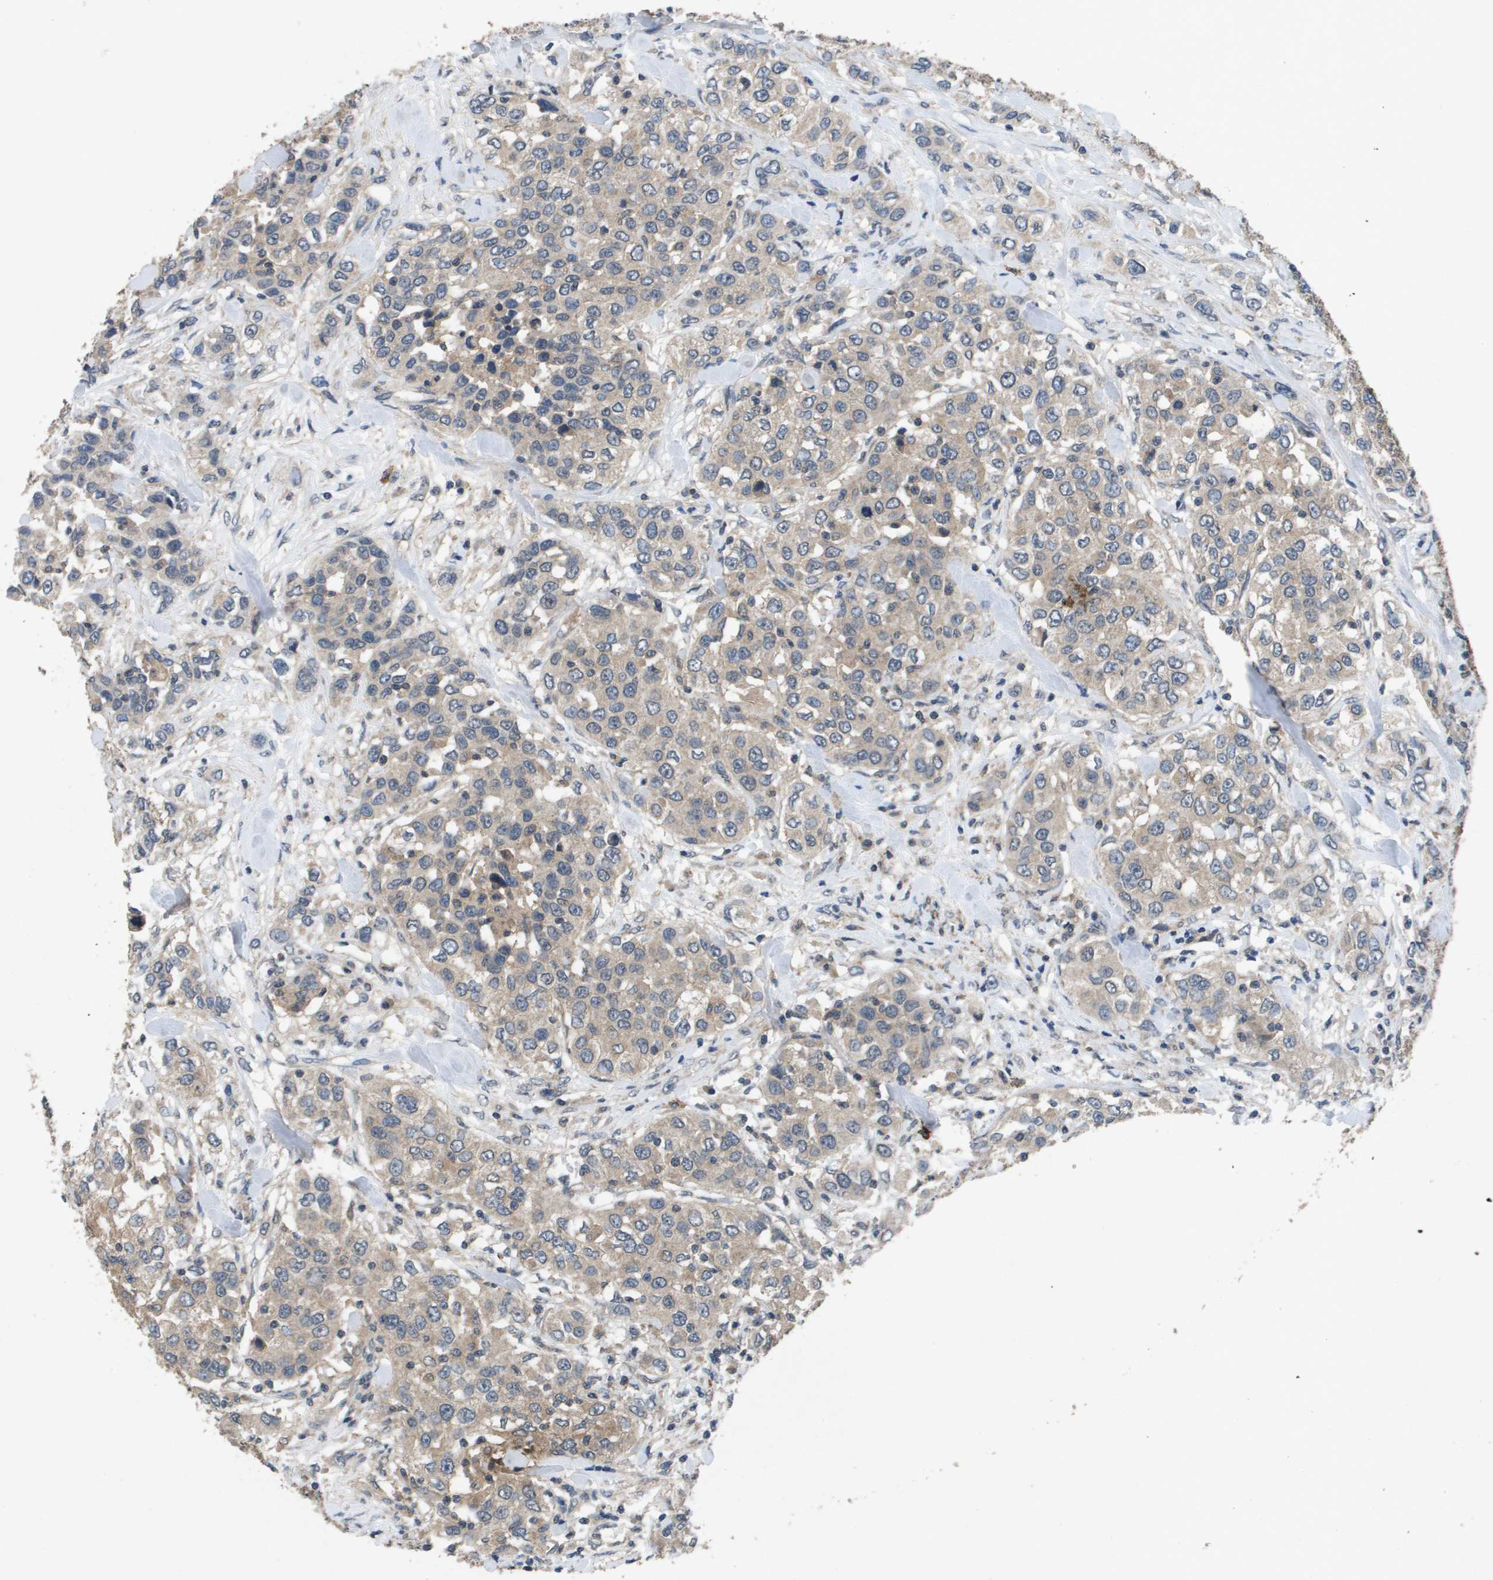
{"staining": {"intensity": "weak", "quantity": ">75%", "location": "cytoplasmic/membranous"}, "tissue": "urothelial cancer", "cell_type": "Tumor cells", "image_type": "cancer", "snomed": [{"axis": "morphology", "description": "Urothelial carcinoma, High grade"}, {"axis": "topography", "description": "Urinary bladder"}], "caption": "Urothelial cancer stained with DAB immunohistochemistry reveals low levels of weak cytoplasmic/membranous staining in approximately >75% of tumor cells.", "gene": "PROC", "patient": {"sex": "female", "age": 80}}